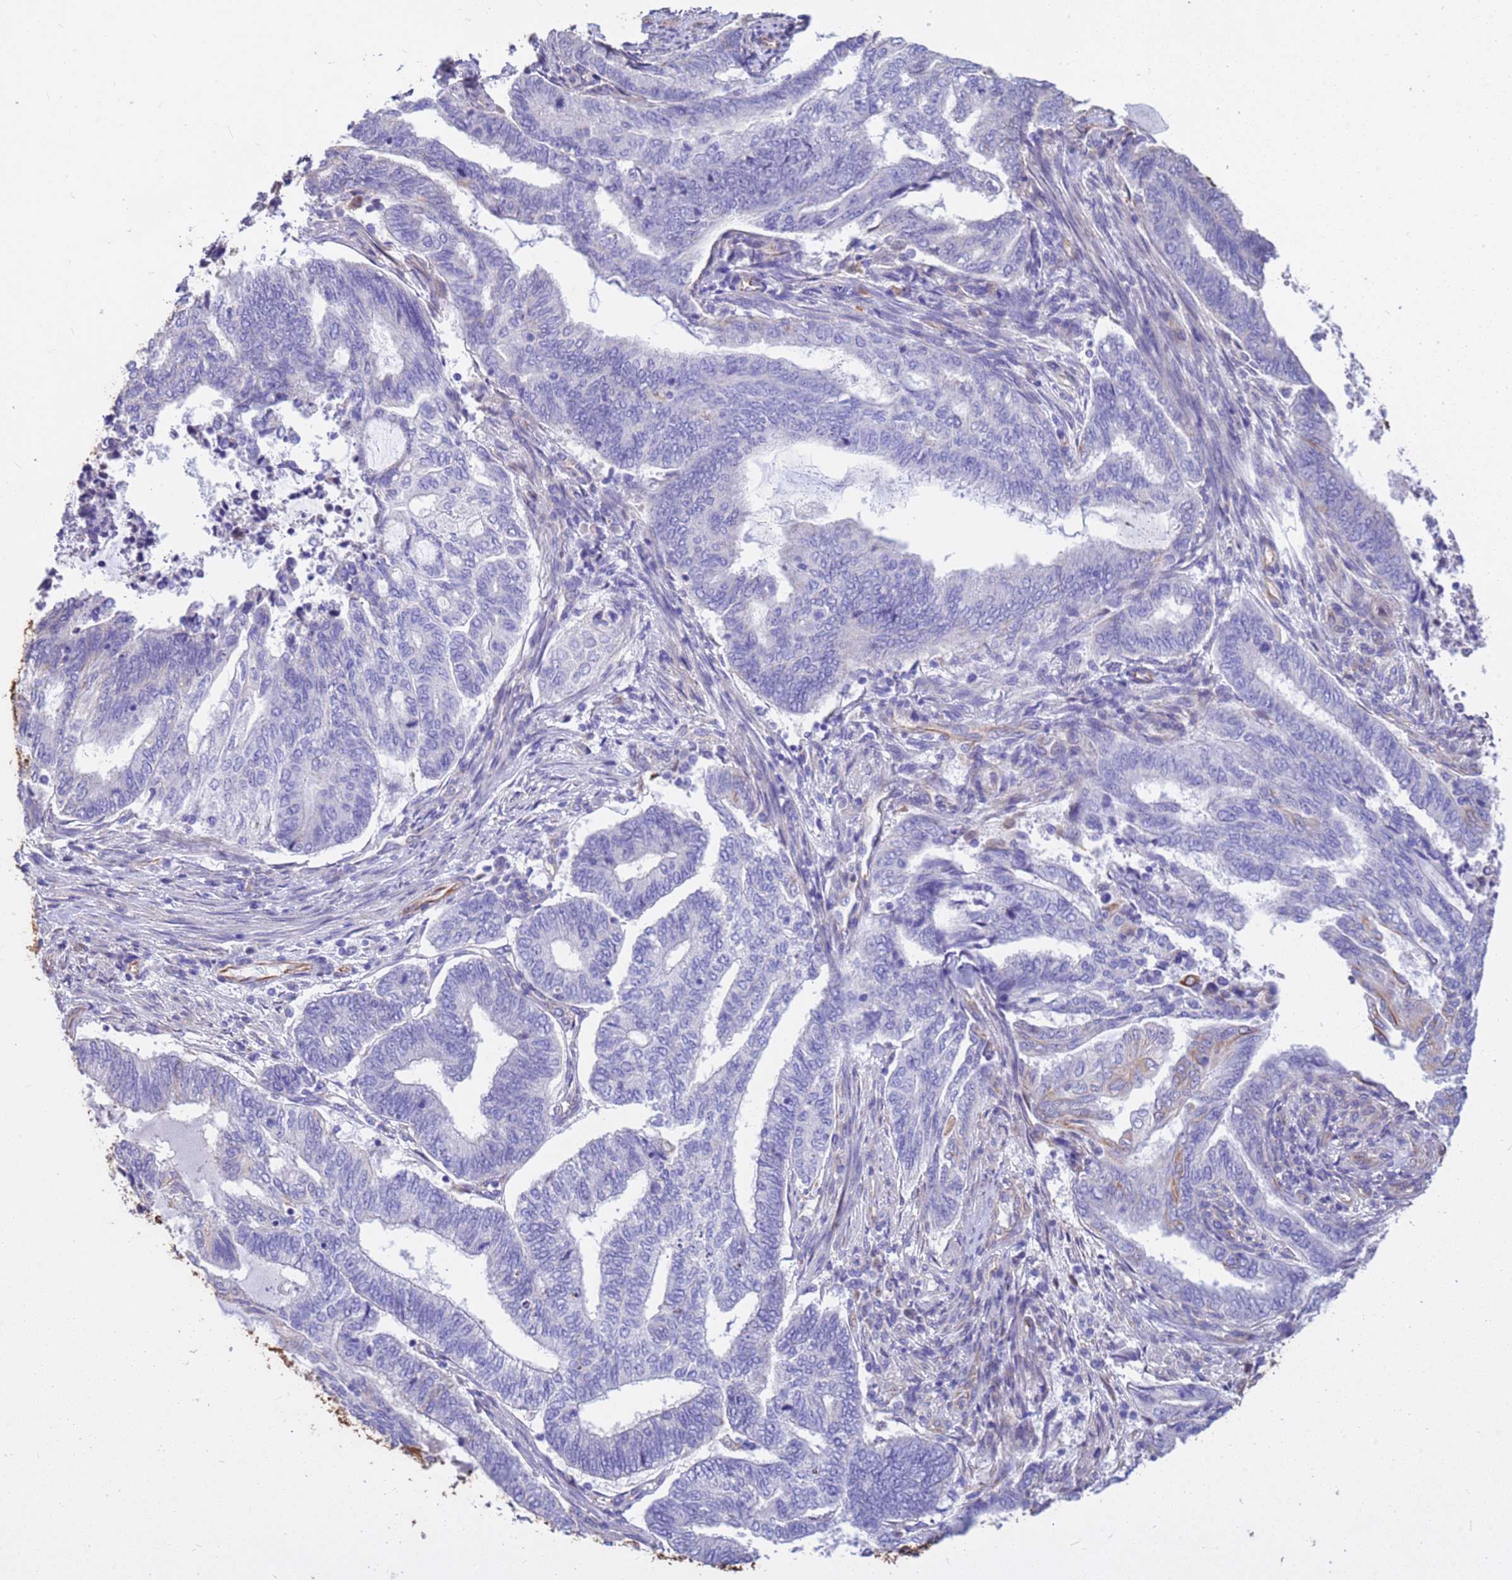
{"staining": {"intensity": "negative", "quantity": "none", "location": "none"}, "tissue": "endometrial cancer", "cell_type": "Tumor cells", "image_type": "cancer", "snomed": [{"axis": "morphology", "description": "Adenocarcinoma, NOS"}, {"axis": "topography", "description": "Uterus"}, {"axis": "topography", "description": "Endometrium"}], "caption": "This is a photomicrograph of IHC staining of endometrial cancer, which shows no positivity in tumor cells.", "gene": "TCEAL3", "patient": {"sex": "female", "age": 70}}